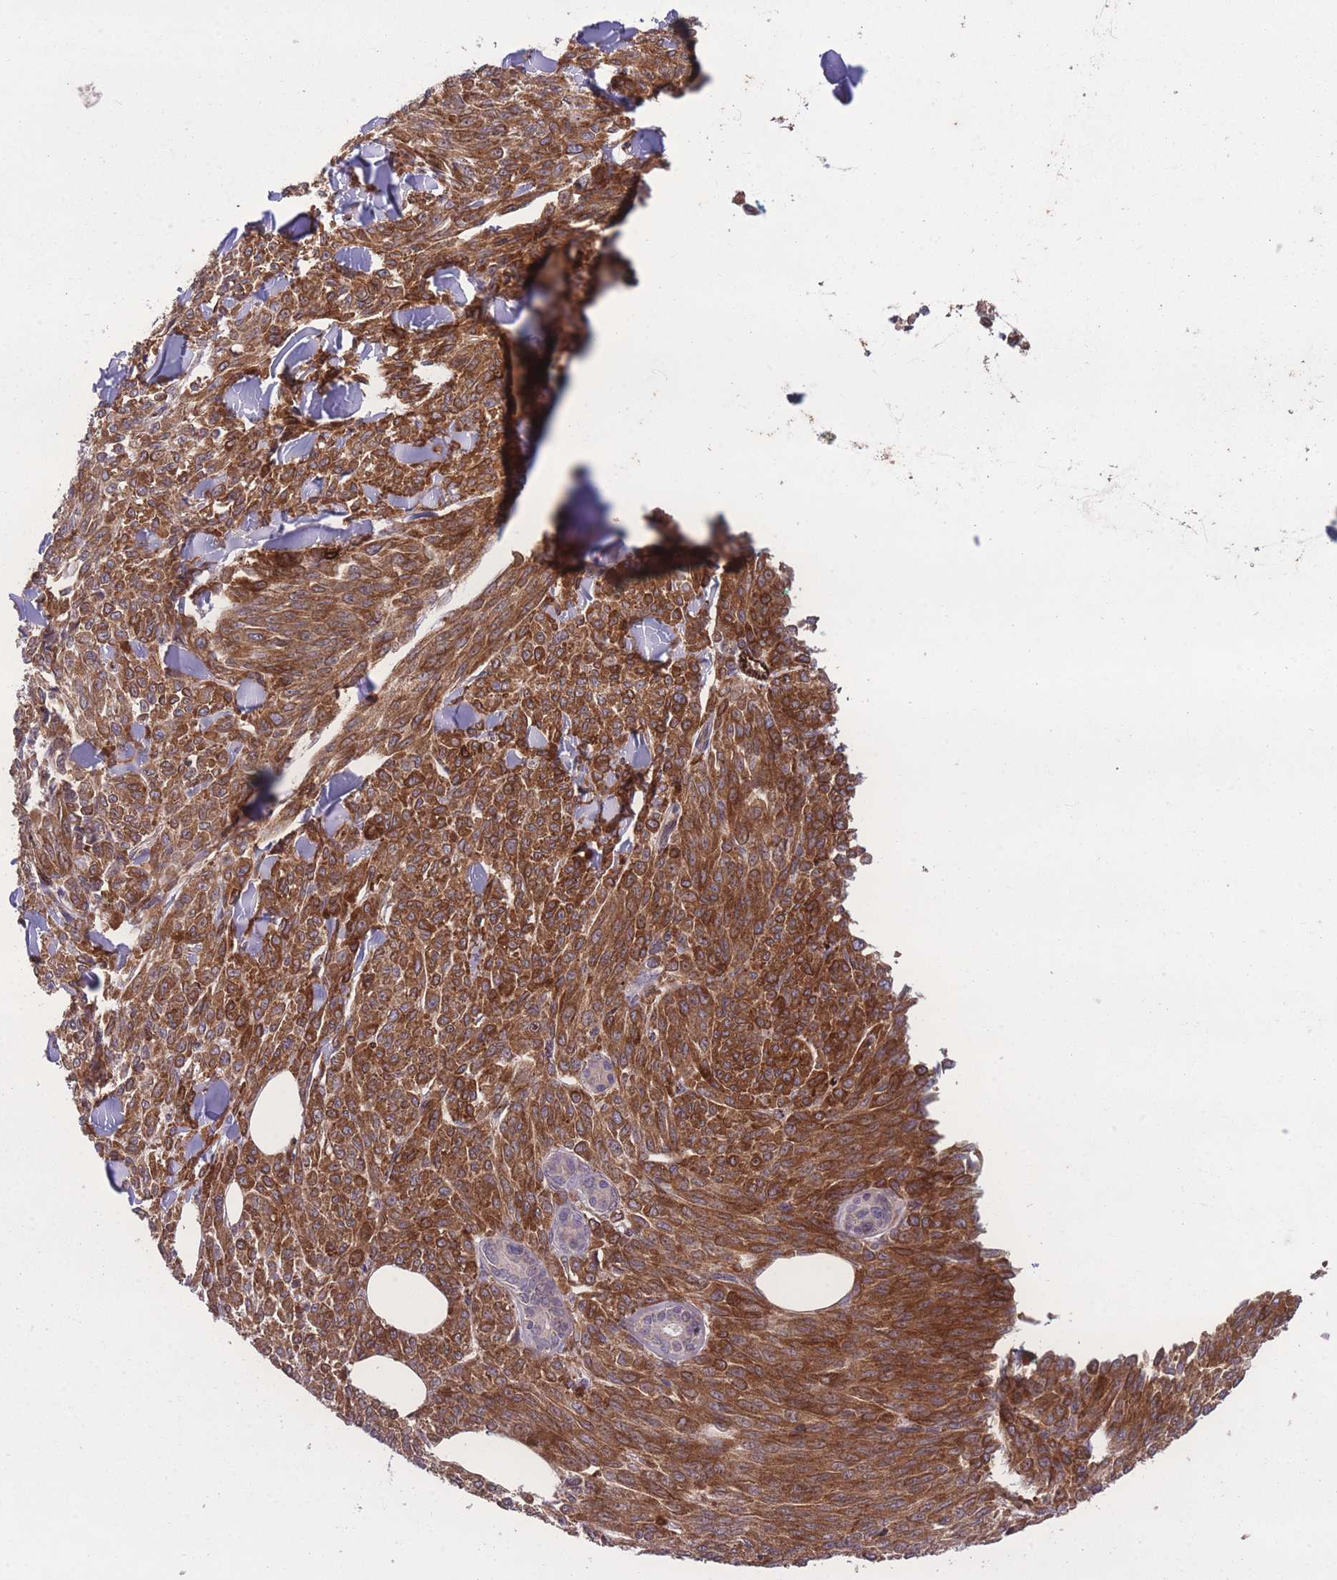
{"staining": {"intensity": "strong", "quantity": ">75%", "location": "cytoplasmic/membranous"}, "tissue": "melanoma", "cell_type": "Tumor cells", "image_type": "cancer", "snomed": [{"axis": "morphology", "description": "Malignant melanoma, NOS"}, {"axis": "topography", "description": "Skin"}], "caption": "Brown immunohistochemical staining in human malignant melanoma demonstrates strong cytoplasmic/membranous staining in approximately >75% of tumor cells. Immunohistochemistry stains the protein of interest in brown and the nuclei are stained blue.", "gene": "CISH", "patient": {"sex": "female", "age": 52}}